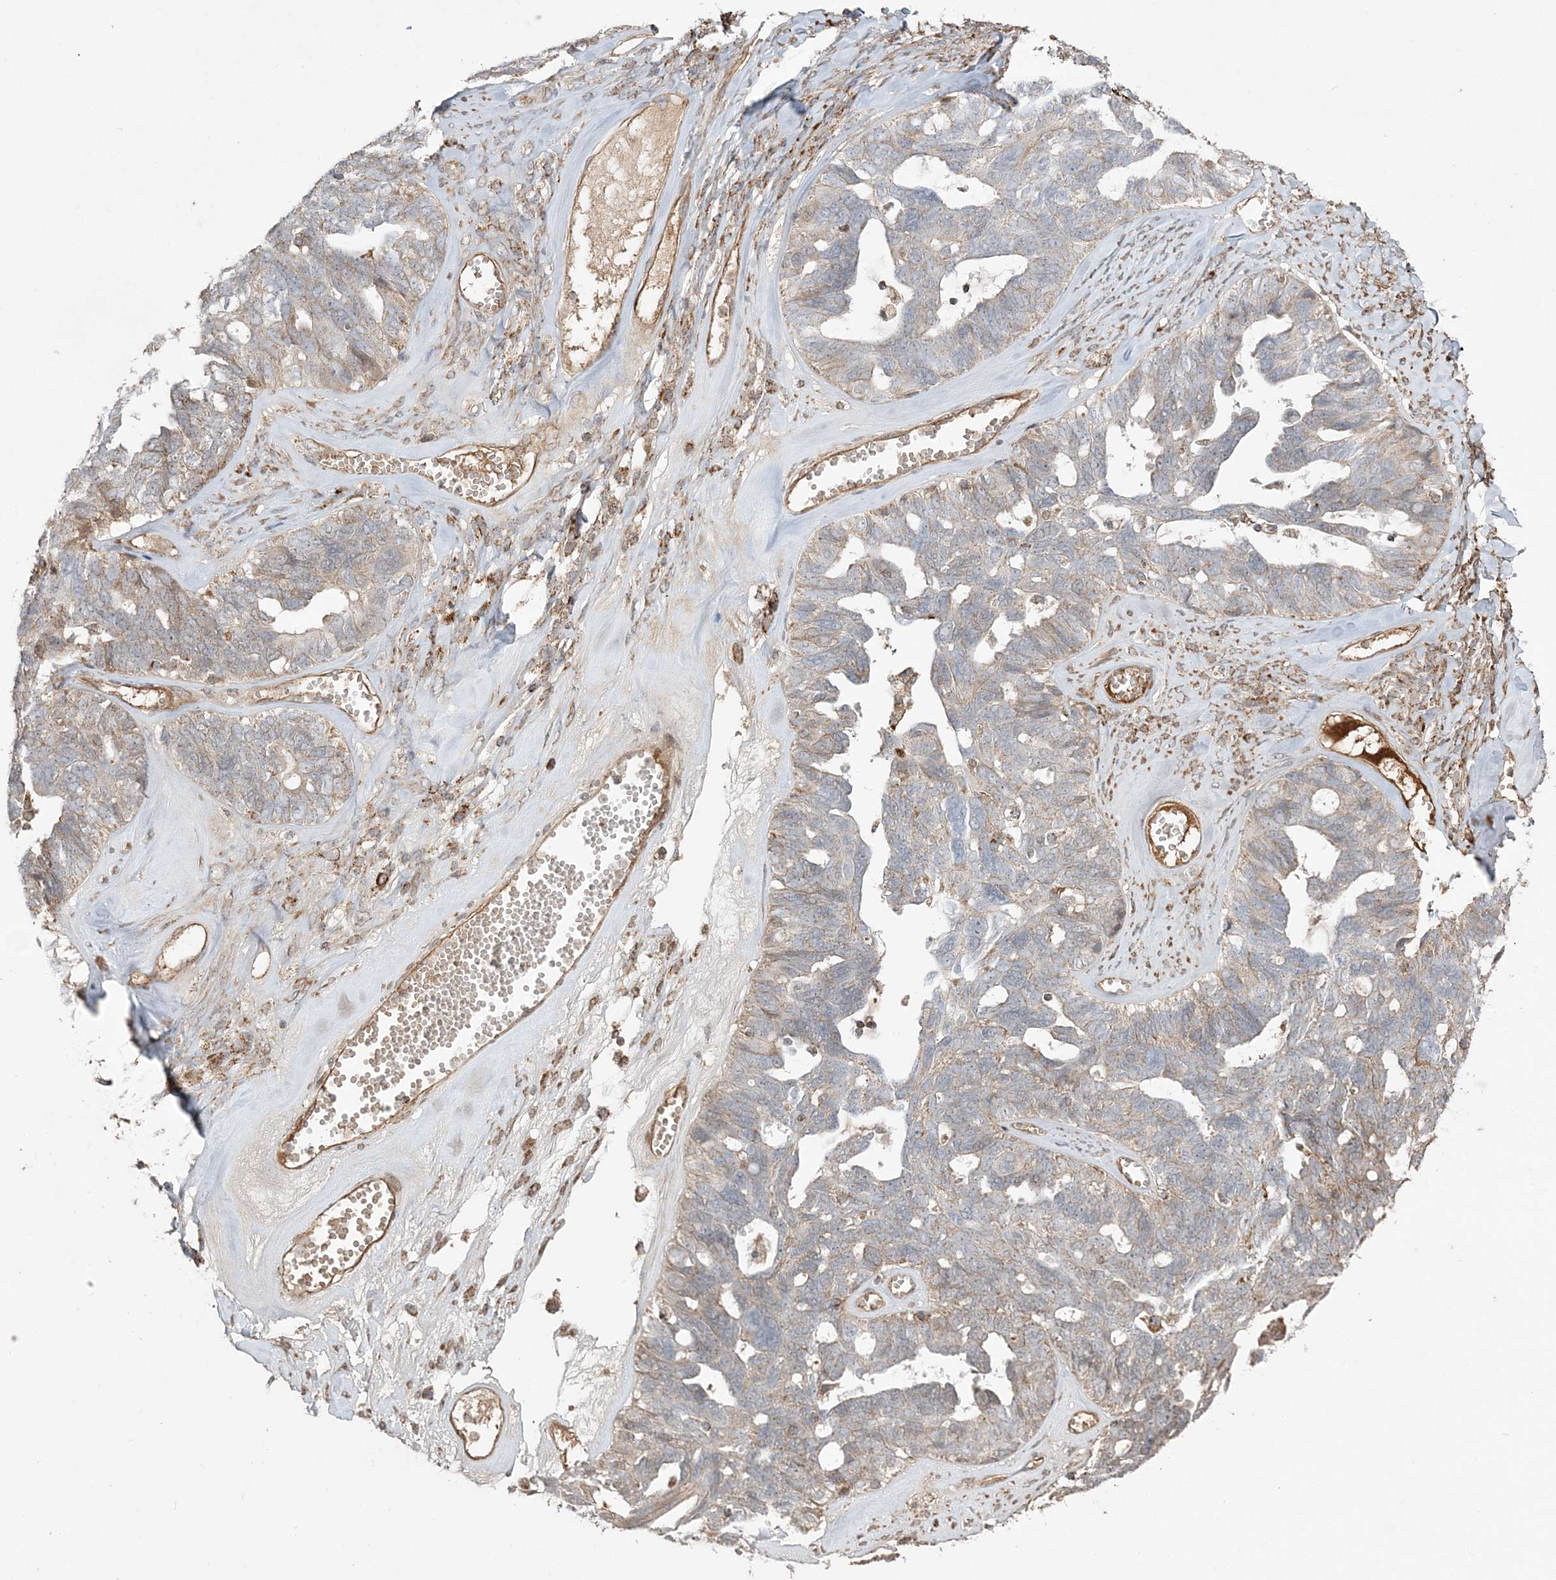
{"staining": {"intensity": "weak", "quantity": "25%-75%", "location": "cytoplasmic/membranous"}, "tissue": "ovarian cancer", "cell_type": "Tumor cells", "image_type": "cancer", "snomed": [{"axis": "morphology", "description": "Cystadenocarcinoma, serous, NOS"}, {"axis": "topography", "description": "Ovary"}], "caption": "The immunohistochemical stain shows weak cytoplasmic/membranous expression in tumor cells of ovarian cancer tissue.", "gene": "SCLT1", "patient": {"sex": "female", "age": 79}}